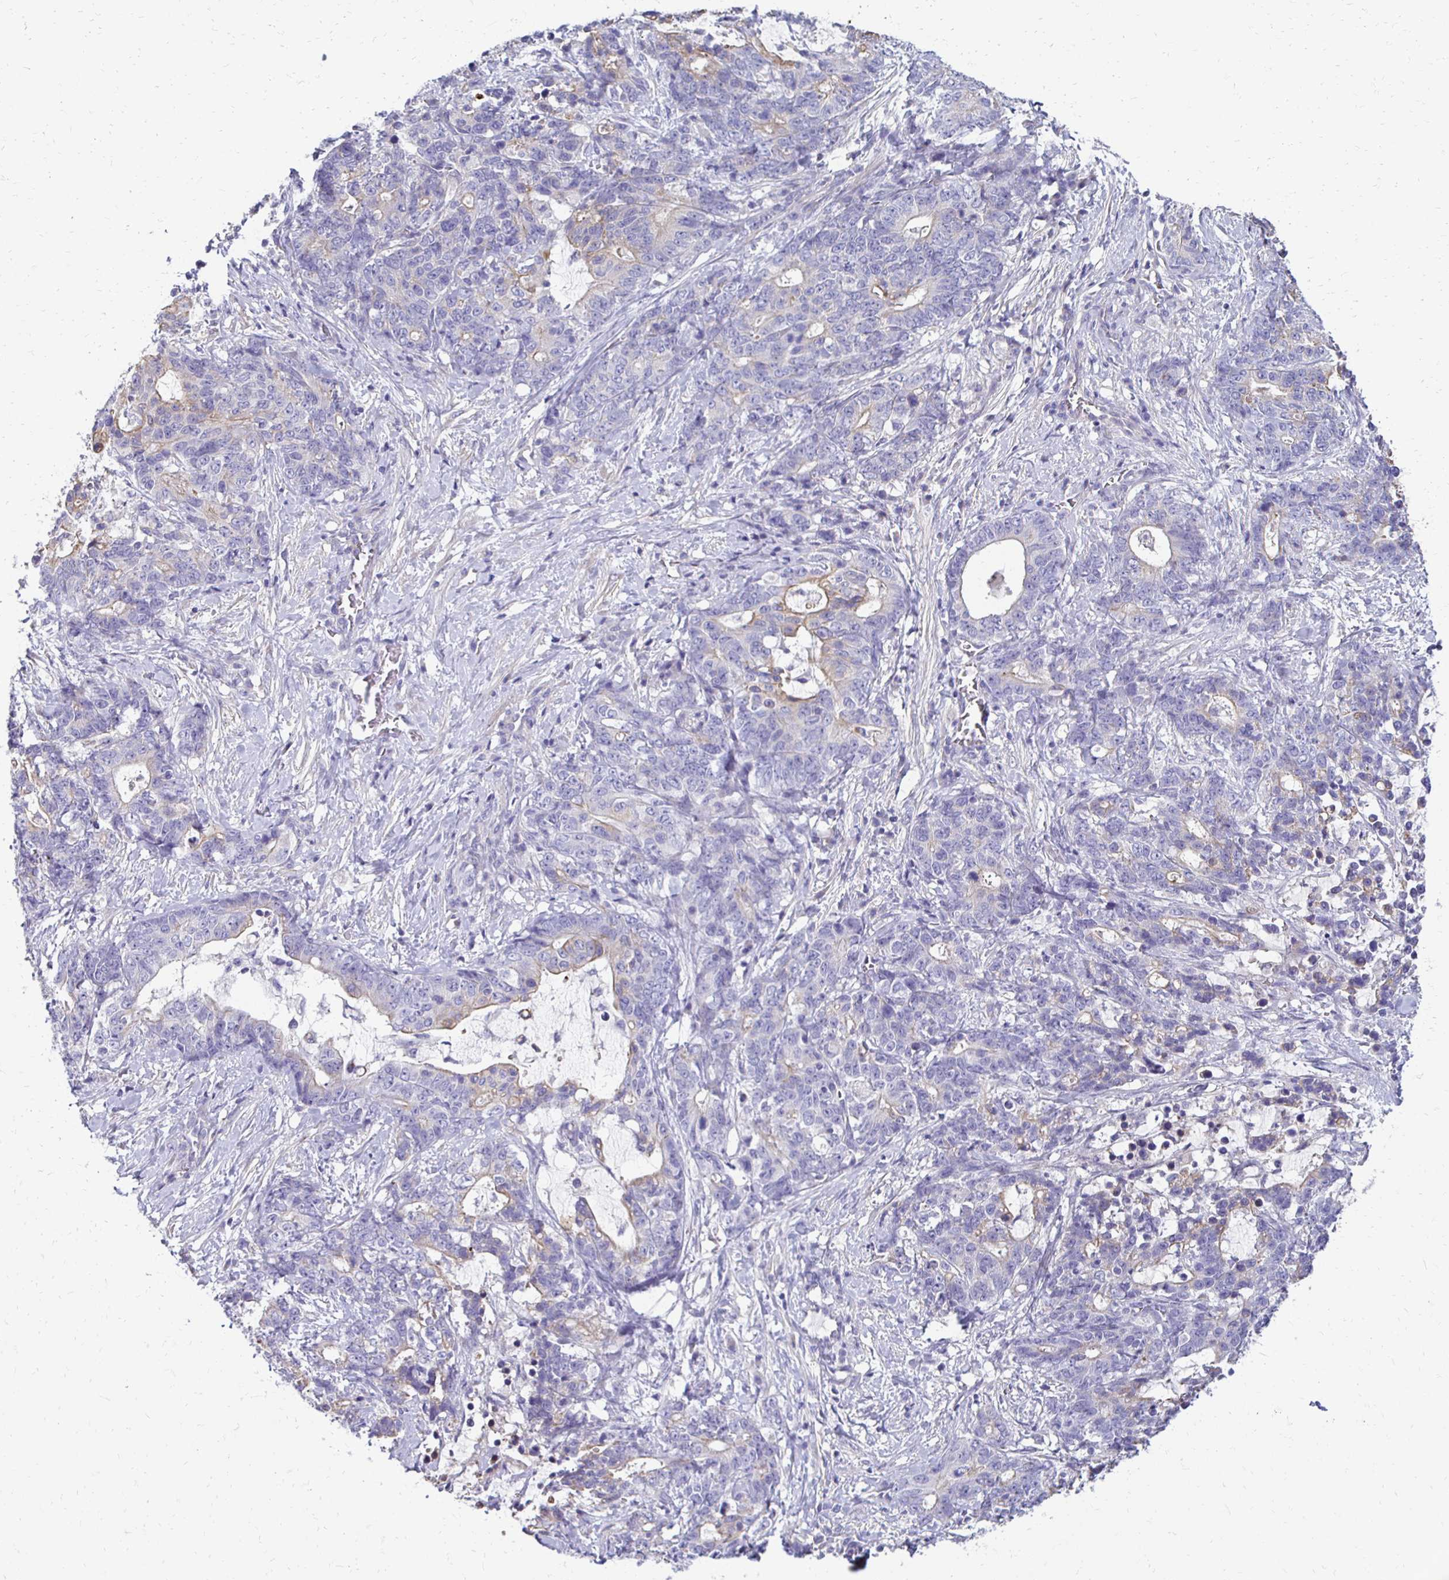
{"staining": {"intensity": "weak", "quantity": "<25%", "location": "cytoplasmic/membranous"}, "tissue": "stomach cancer", "cell_type": "Tumor cells", "image_type": "cancer", "snomed": [{"axis": "morphology", "description": "Normal tissue, NOS"}, {"axis": "morphology", "description": "Adenocarcinoma, NOS"}, {"axis": "topography", "description": "Stomach"}], "caption": "A high-resolution micrograph shows immunohistochemistry (IHC) staining of stomach cancer (adenocarcinoma), which displays no significant staining in tumor cells. The staining was performed using DAB to visualize the protein expression in brown, while the nuclei were stained in blue with hematoxylin (Magnification: 20x).", "gene": "AKAP6", "patient": {"sex": "female", "age": 64}}